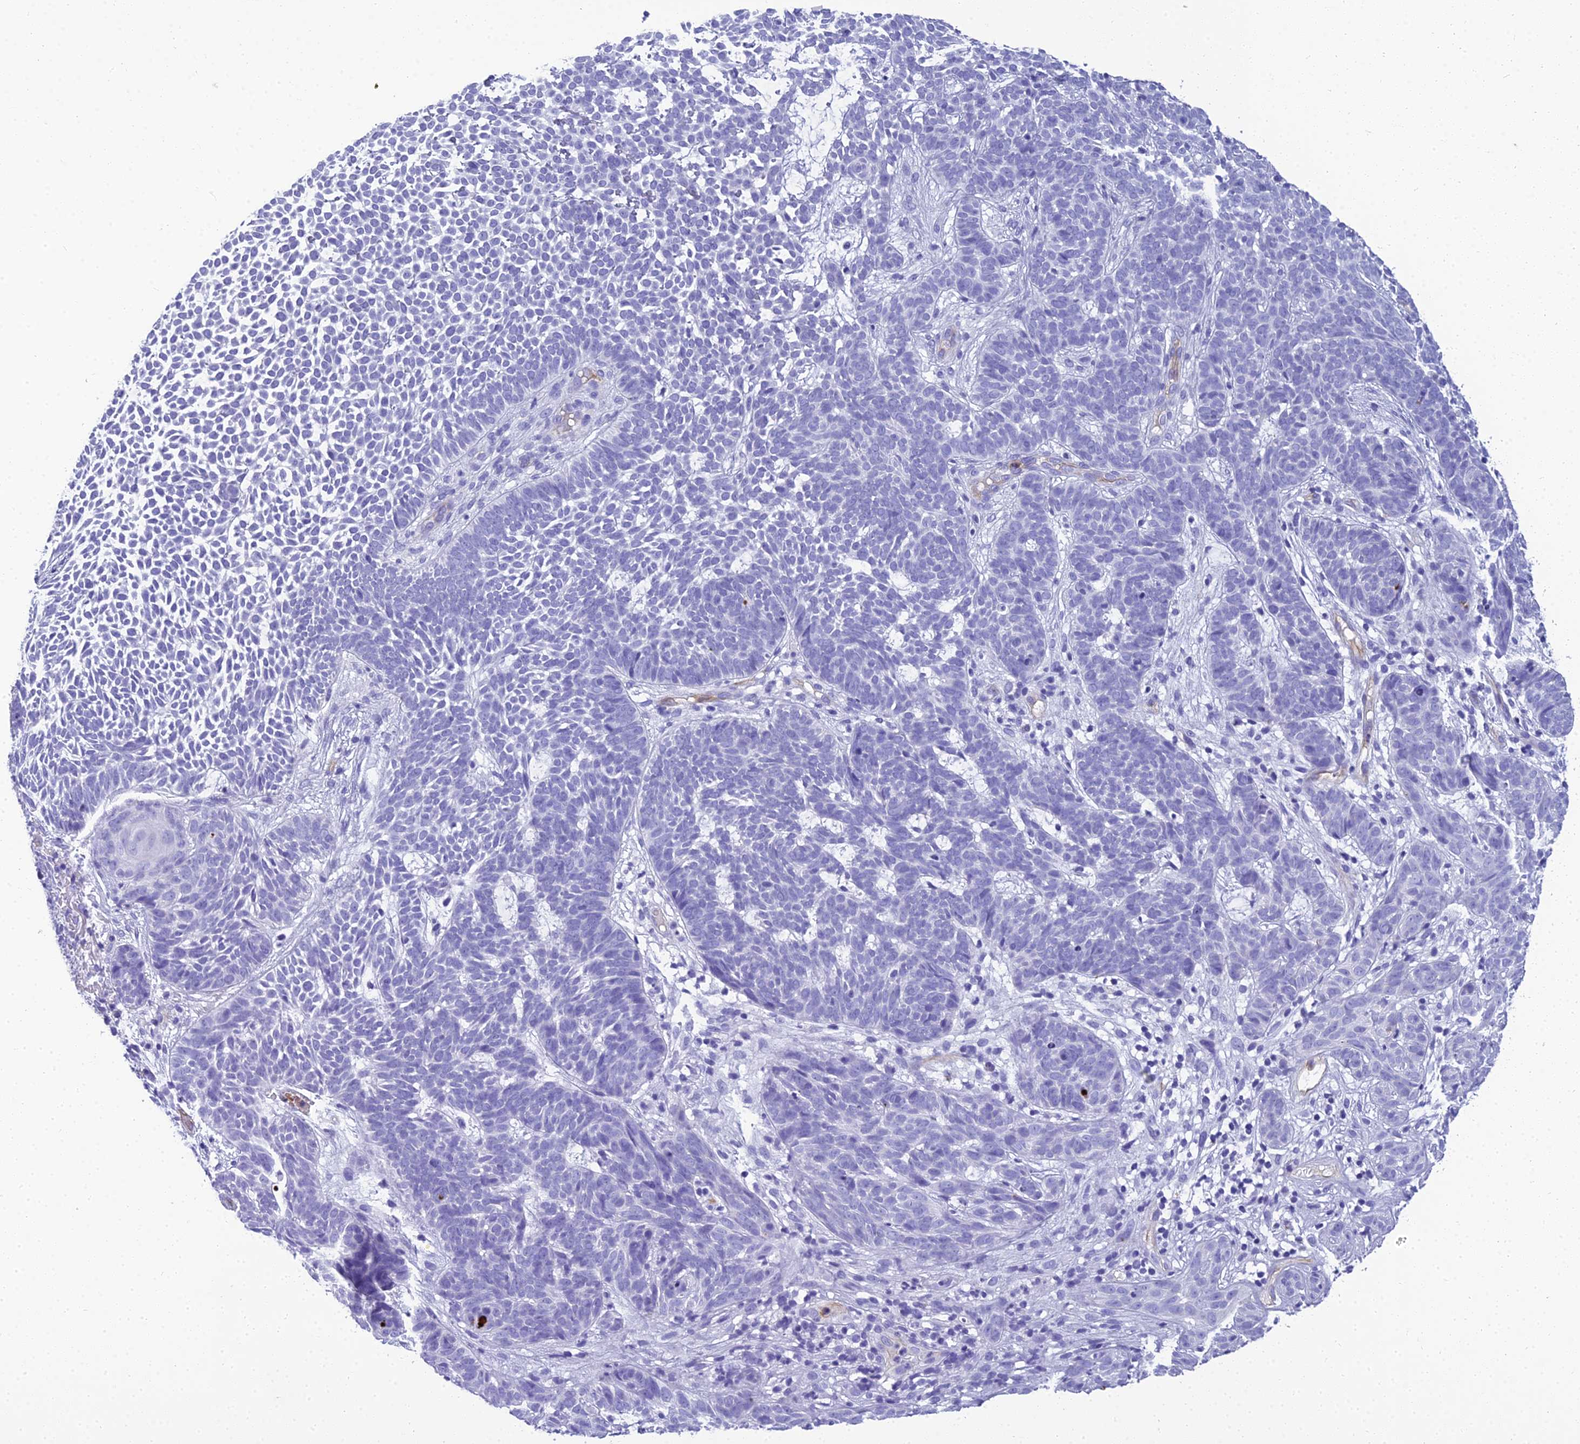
{"staining": {"intensity": "negative", "quantity": "none", "location": "none"}, "tissue": "skin cancer", "cell_type": "Tumor cells", "image_type": "cancer", "snomed": [{"axis": "morphology", "description": "Basal cell carcinoma"}, {"axis": "topography", "description": "Skin"}], "caption": "DAB (3,3'-diaminobenzidine) immunohistochemical staining of human skin cancer (basal cell carcinoma) shows no significant expression in tumor cells. (DAB (3,3'-diaminobenzidine) immunohistochemistry, high magnification).", "gene": "NINJ1", "patient": {"sex": "female", "age": 78}}